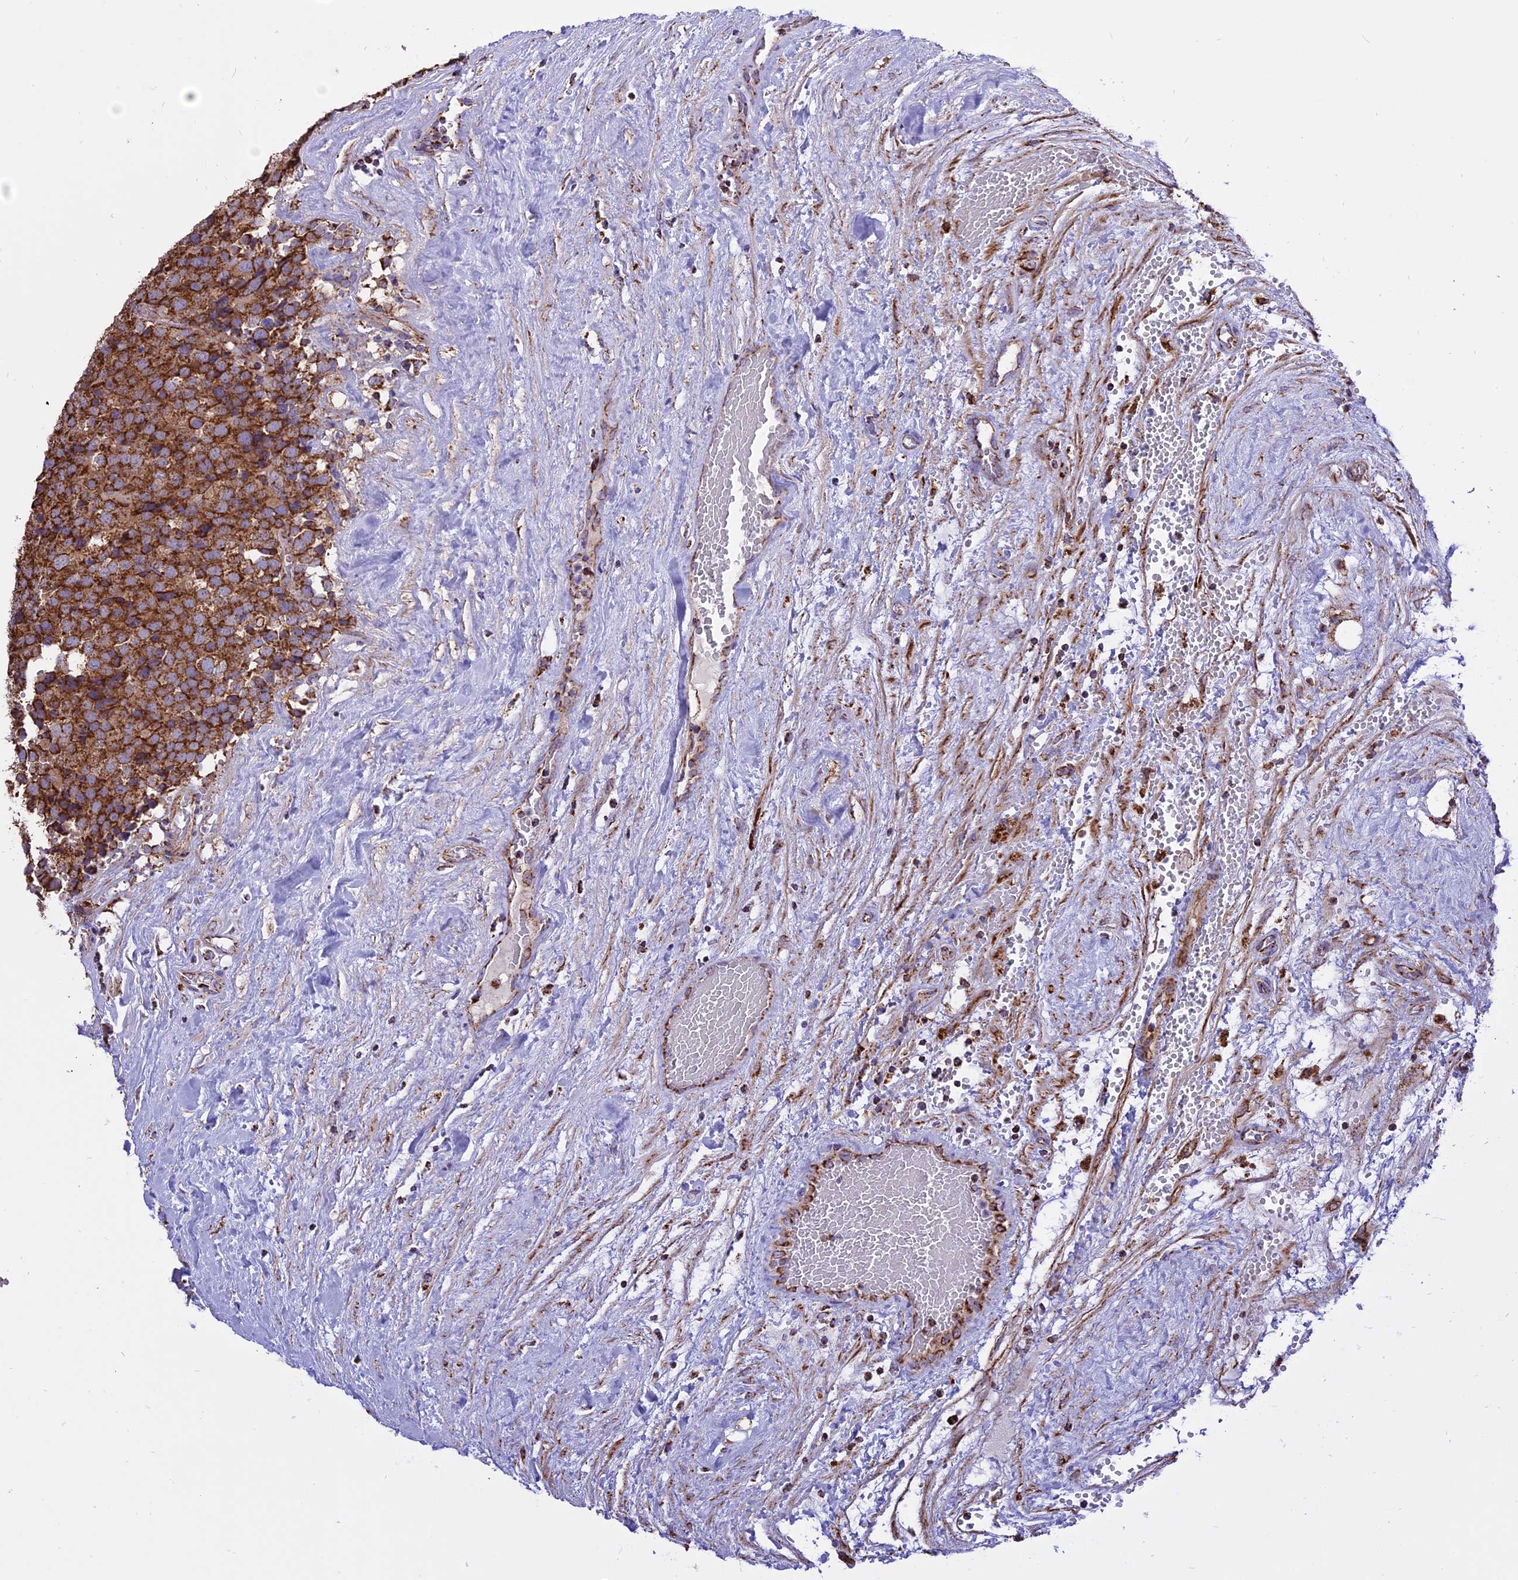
{"staining": {"intensity": "strong", "quantity": ">75%", "location": "cytoplasmic/membranous"}, "tissue": "testis cancer", "cell_type": "Tumor cells", "image_type": "cancer", "snomed": [{"axis": "morphology", "description": "Seminoma, NOS"}, {"axis": "topography", "description": "Testis"}], "caption": "Immunohistochemistry (IHC) of human testis seminoma reveals high levels of strong cytoplasmic/membranous expression in approximately >75% of tumor cells.", "gene": "TTC4", "patient": {"sex": "male", "age": 71}}